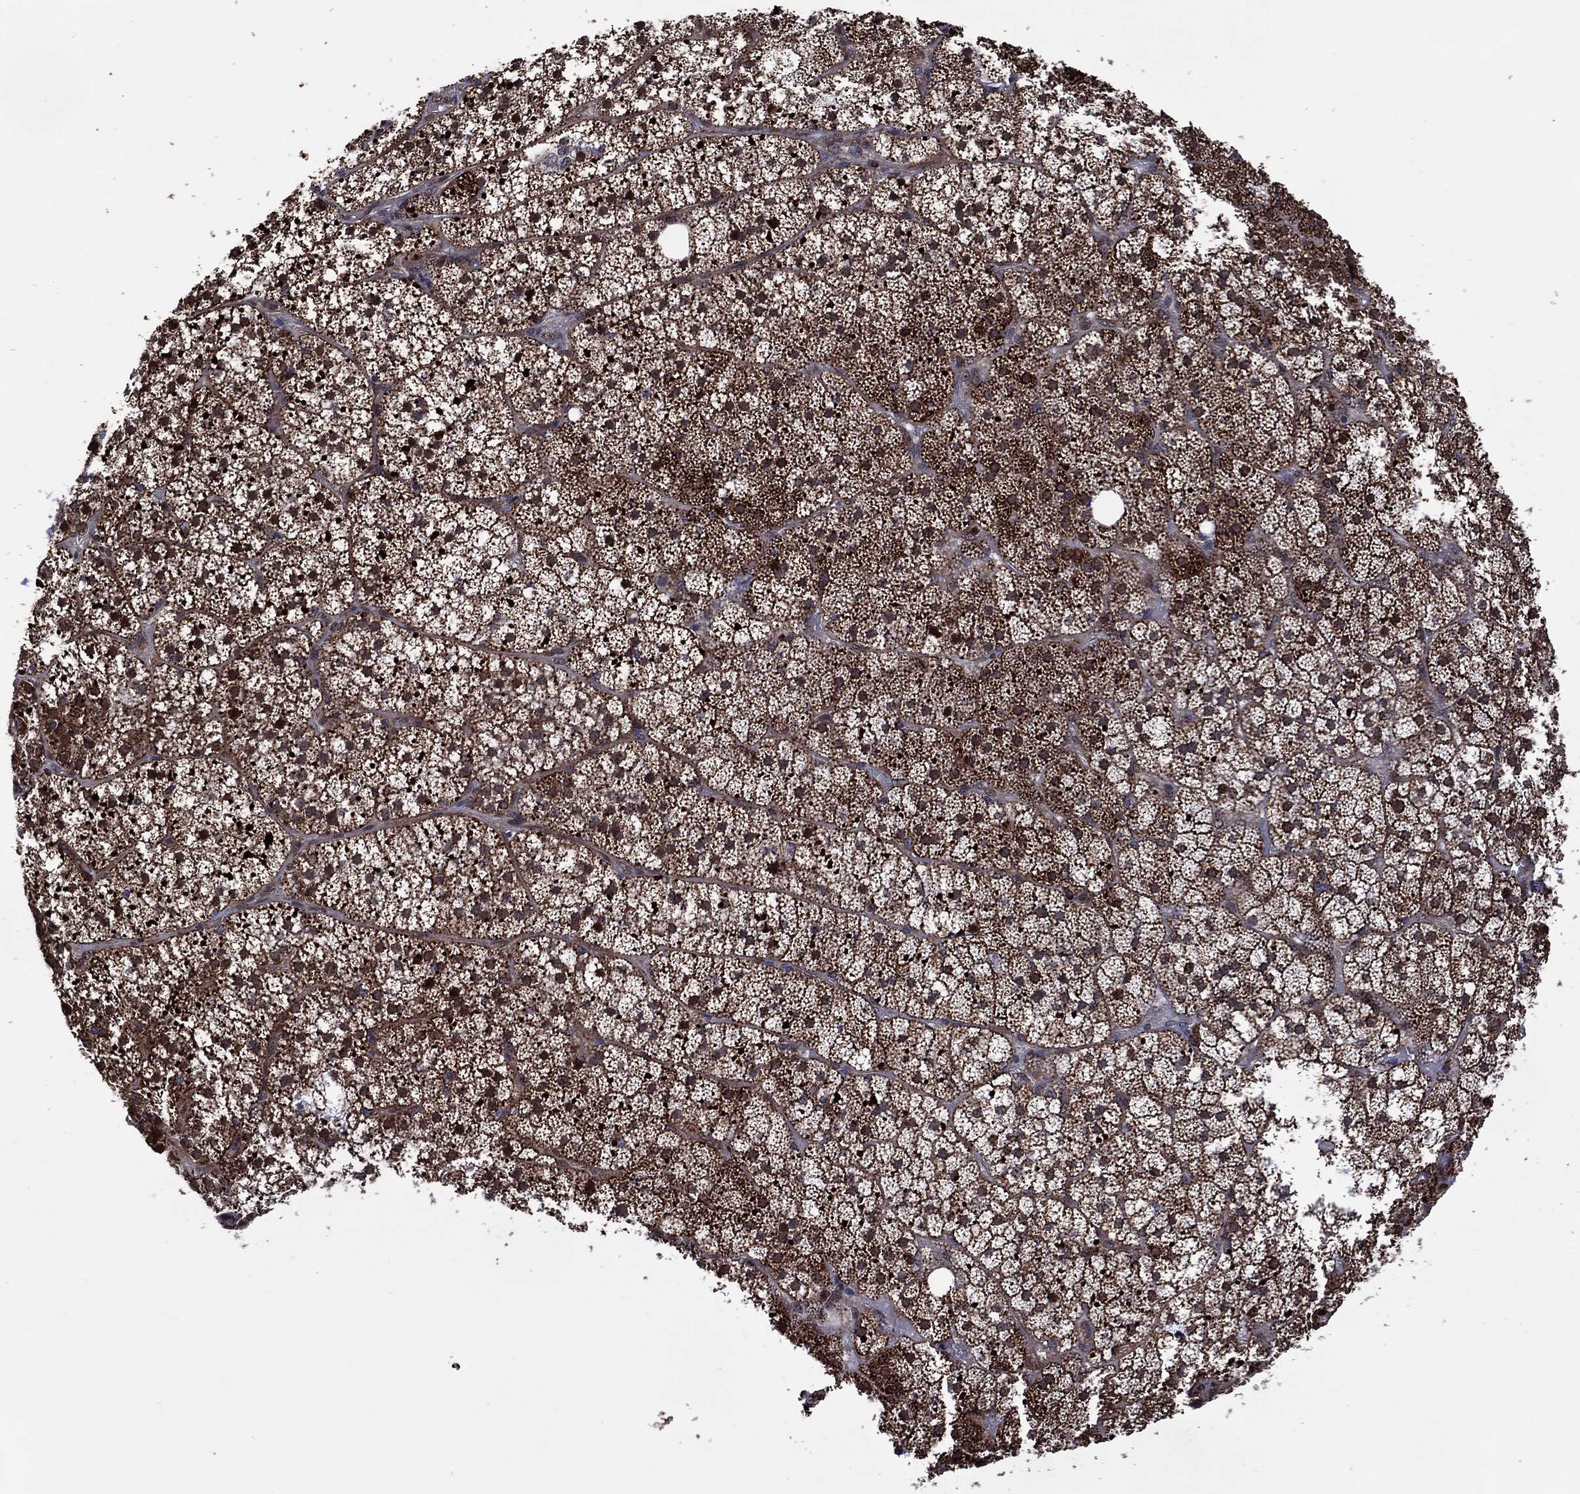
{"staining": {"intensity": "strong", "quantity": ">75%", "location": "cytoplasmic/membranous"}, "tissue": "adrenal gland", "cell_type": "Glandular cells", "image_type": "normal", "snomed": [{"axis": "morphology", "description": "Normal tissue, NOS"}, {"axis": "topography", "description": "Adrenal gland"}], "caption": "Immunohistochemical staining of unremarkable human adrenal gland demonstrates high levels of strong cytoplasmic/membranous positivity in approximately >75% of glandular cells.", "gene": "HTD2", "patient": {"sex": "male", "age": 53}}